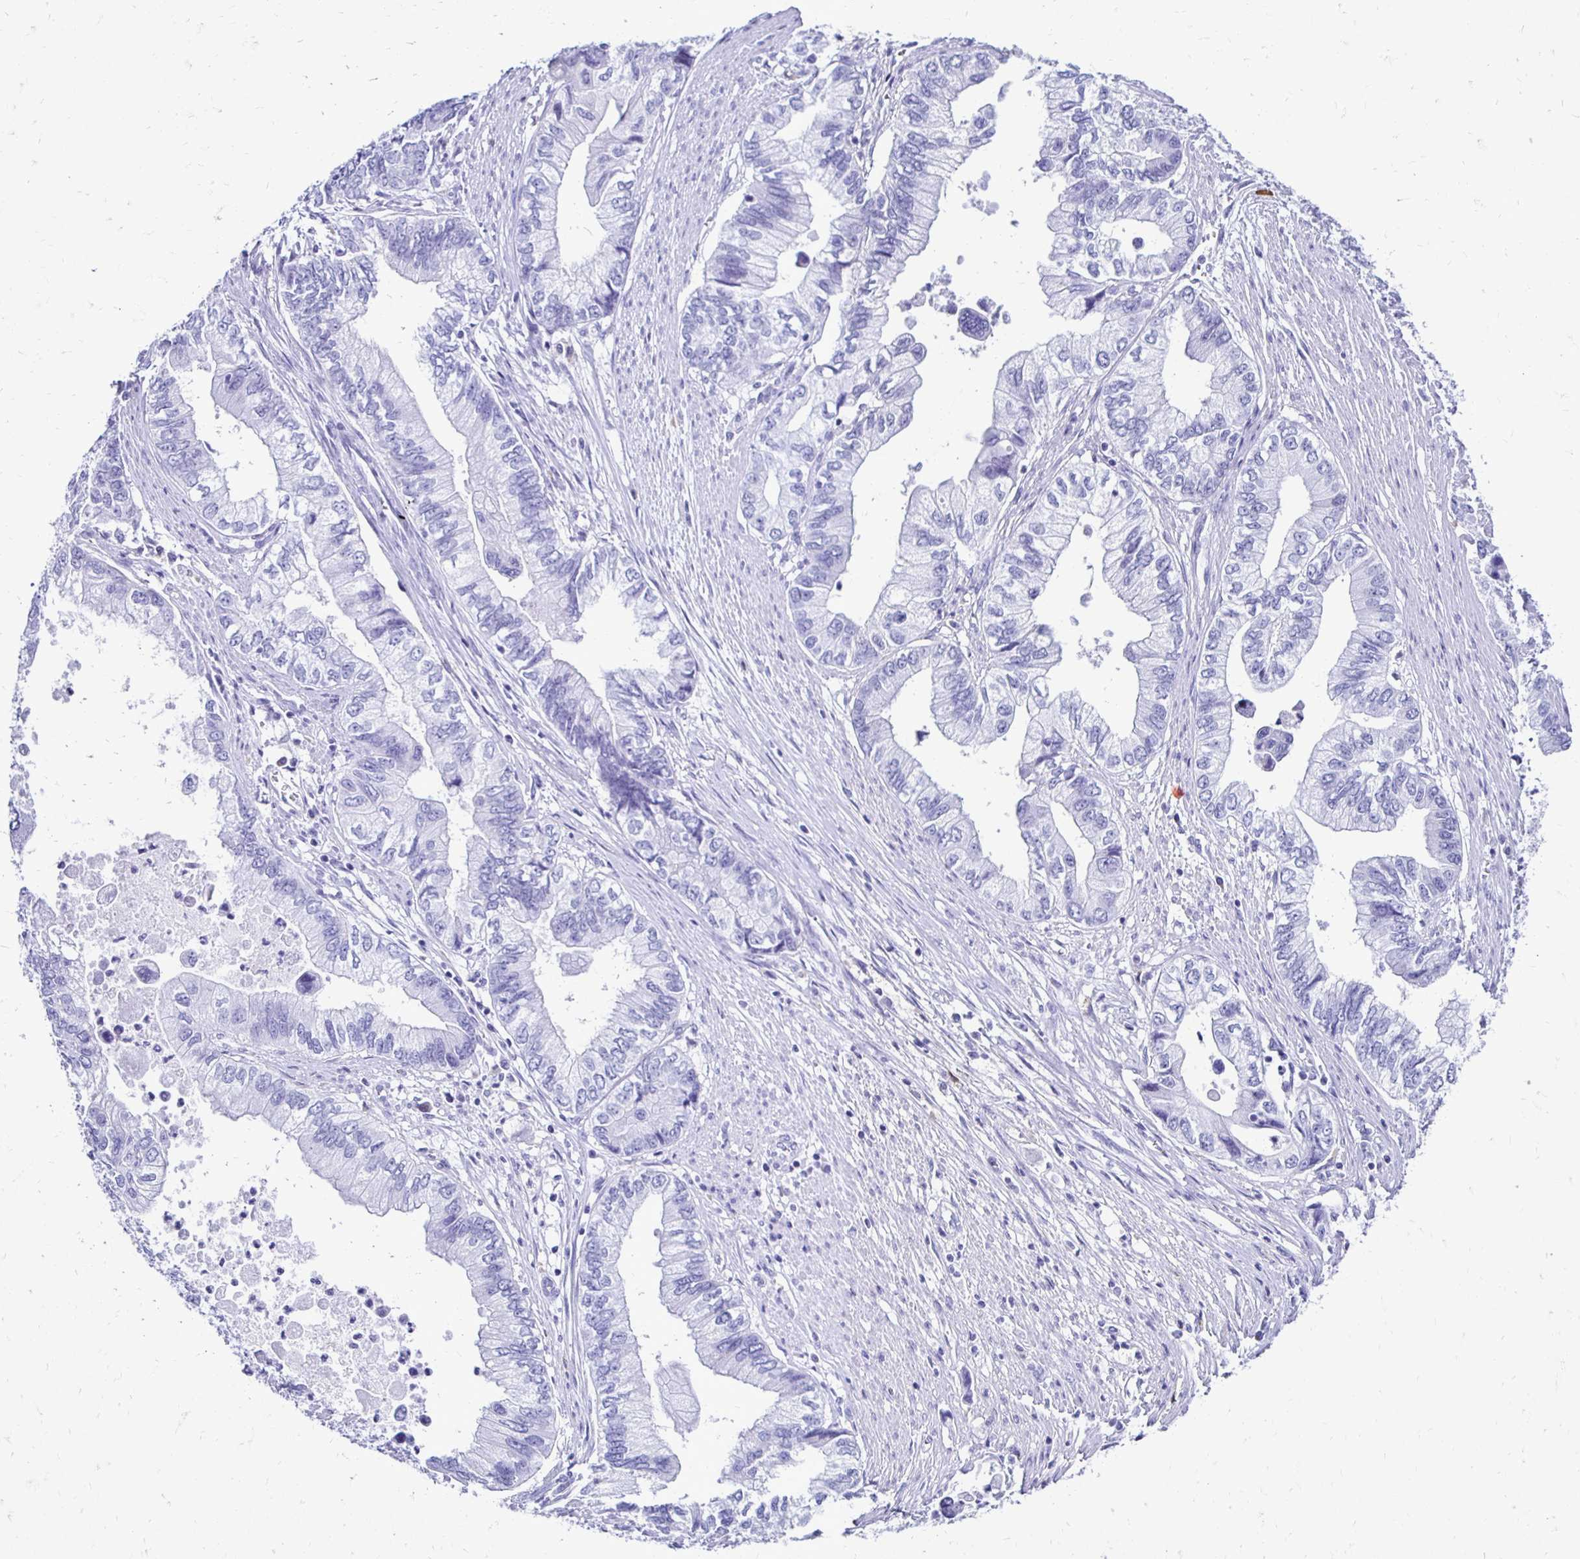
{"staining": {"intensity": "negative", "quantity": "none", "location": "none"}, "tissue": "stomach cancer", "cell_type": "Tumor cells", "image_type": "cancer", "snomed": [{"axis": "morphology", "description": "Adenocarcinoma, NOS"}, {"axis": "topography", "description": "Pancreas"}, {"axis": "topography", "description": "Stomach, upper"}], "caption": "The IHC image has no significant expression in tumor cells of stomach cancer (adenocarcinoma) tissue.", "gene": "CST5", "patient": {"sex": "male", "age": 77}}